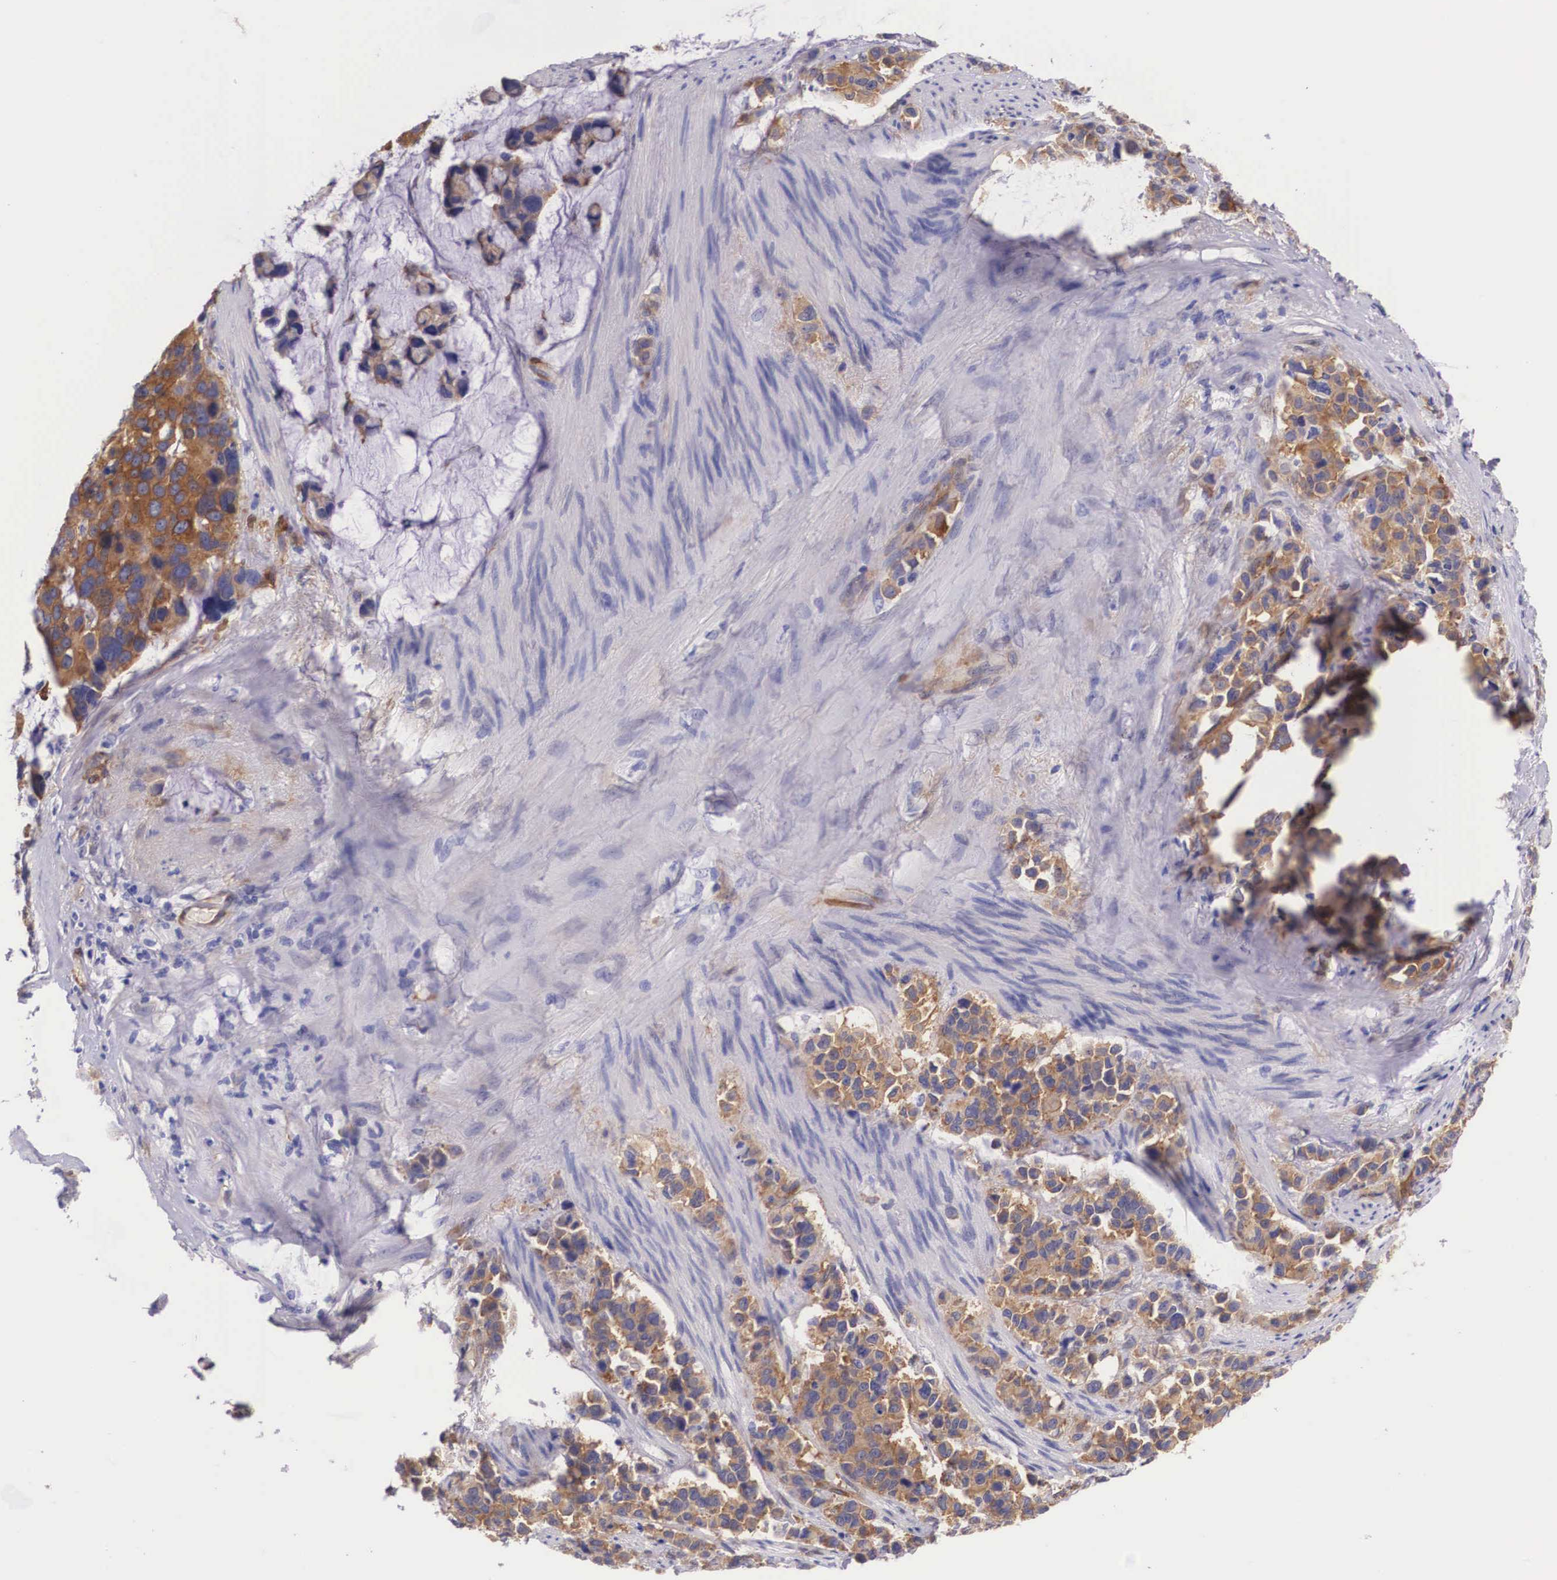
{"staining": {"intensity": "strong", "quantity": ">75%", "location": "cytoplasmic/membranous"}, "tissue": "stomach cancer", "cell_type": "Tumor cells", "image_type": "cancer", "snomed": [{"axis": "morphology", "description": "Adenocarcinoma, NOS"}, {"axis": "topography", "description": "Stomach, upper"}], "caption": "Strong cytoplasmic/membranous expression for a protein is appreciated in approximately >75% of tumor cells of stomach cancer using IHC.", "gene": "BCAR1", "patient": {"sex": "male", "age": 71}}